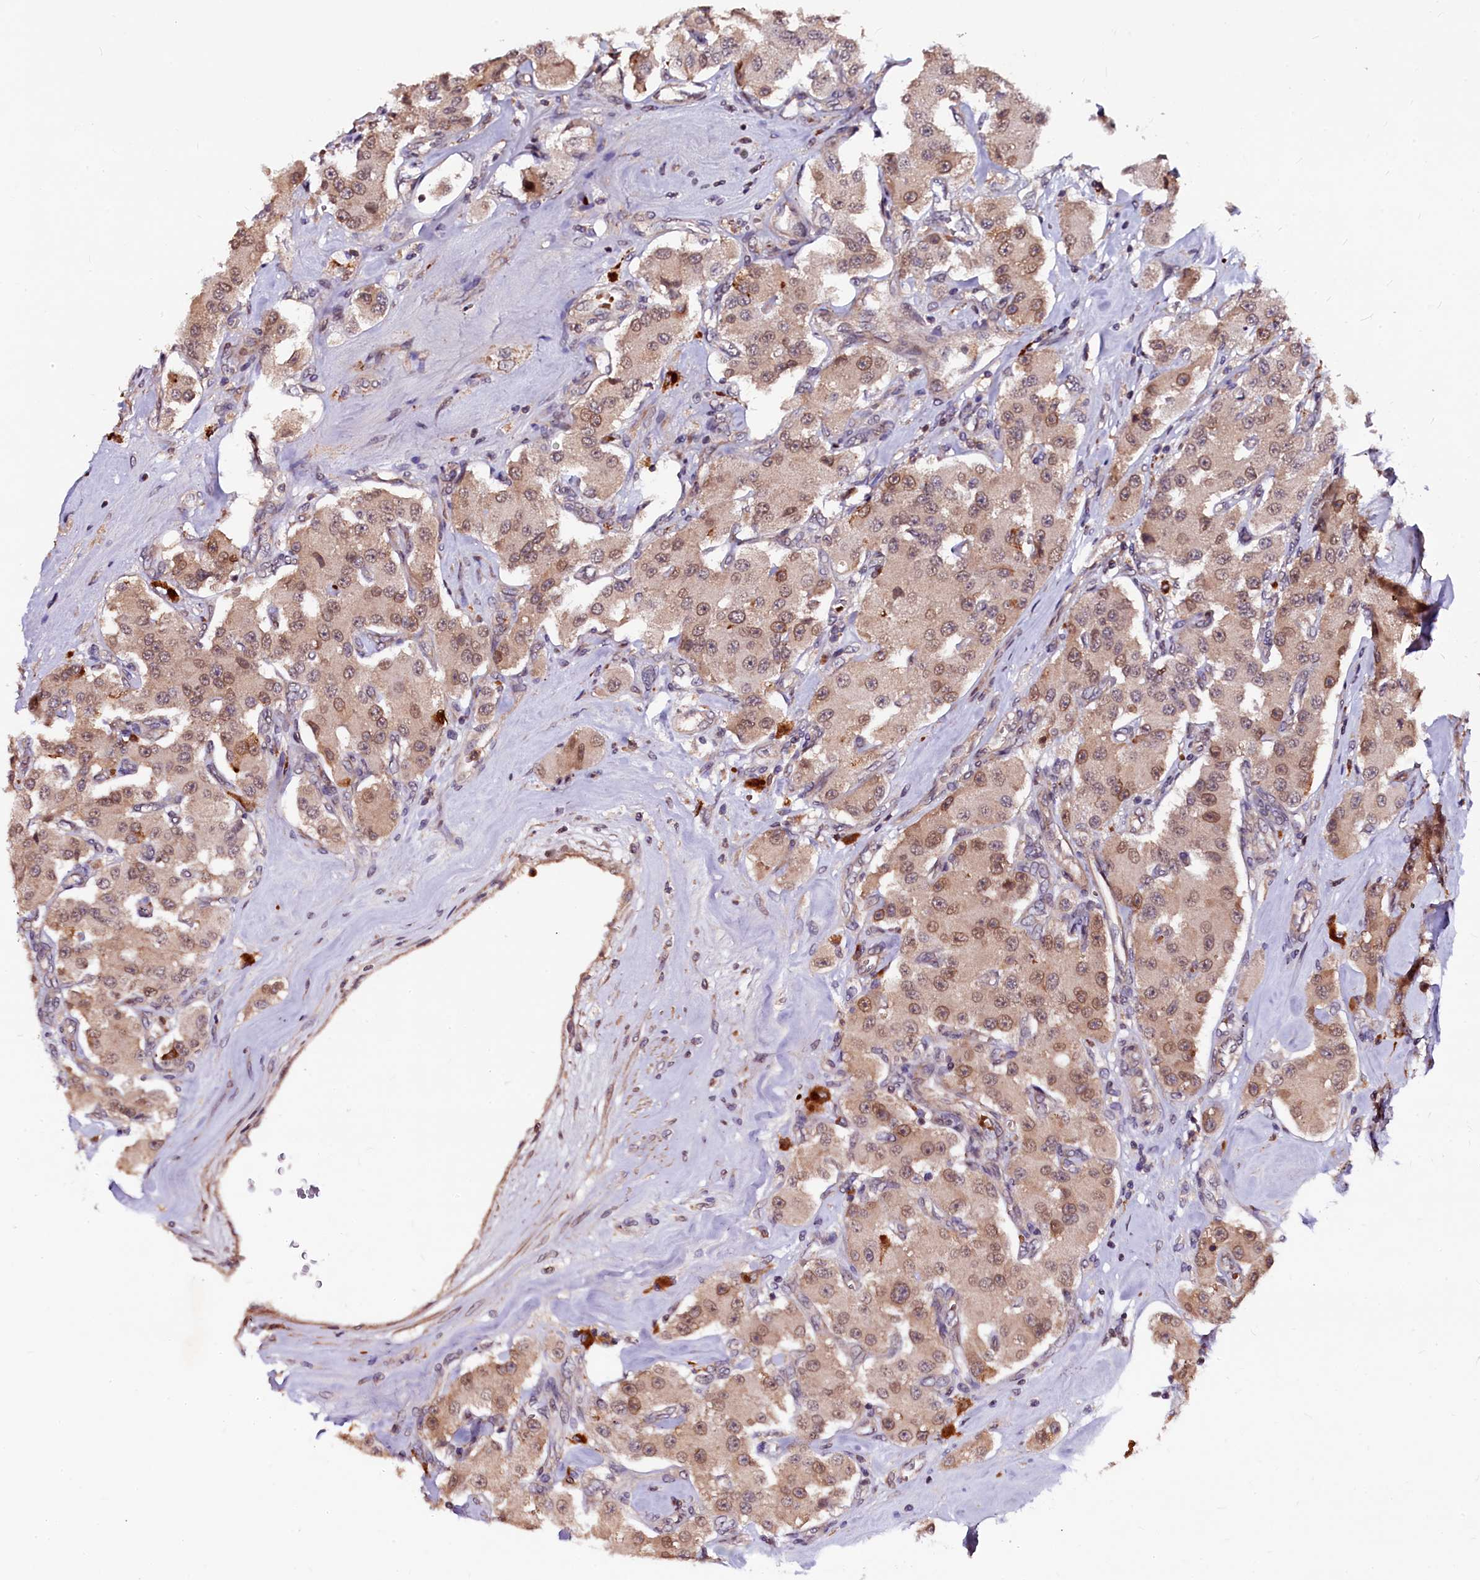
{"staining": {"intensity": "weak", "quantity": ">75%", "location": "cytoplasmic/membranous,nuclear"}, "tissue": "carcinoid", "cell_type": "Tumor cells", "image_type": "cancer", "snomed": [{"axis": "morphology", "description": "Carcinoid, malignant, NOS"}, {"axis": "topography", "description": "Pancreas"}], "caption": "An image of human malignant carcinoid stained for a protein shows weak cytoplasmic/membranous and nuclear brown staining in tumor cells.", "gene": "N4BP1", "patient": {"sex": "male", "age": 41}}